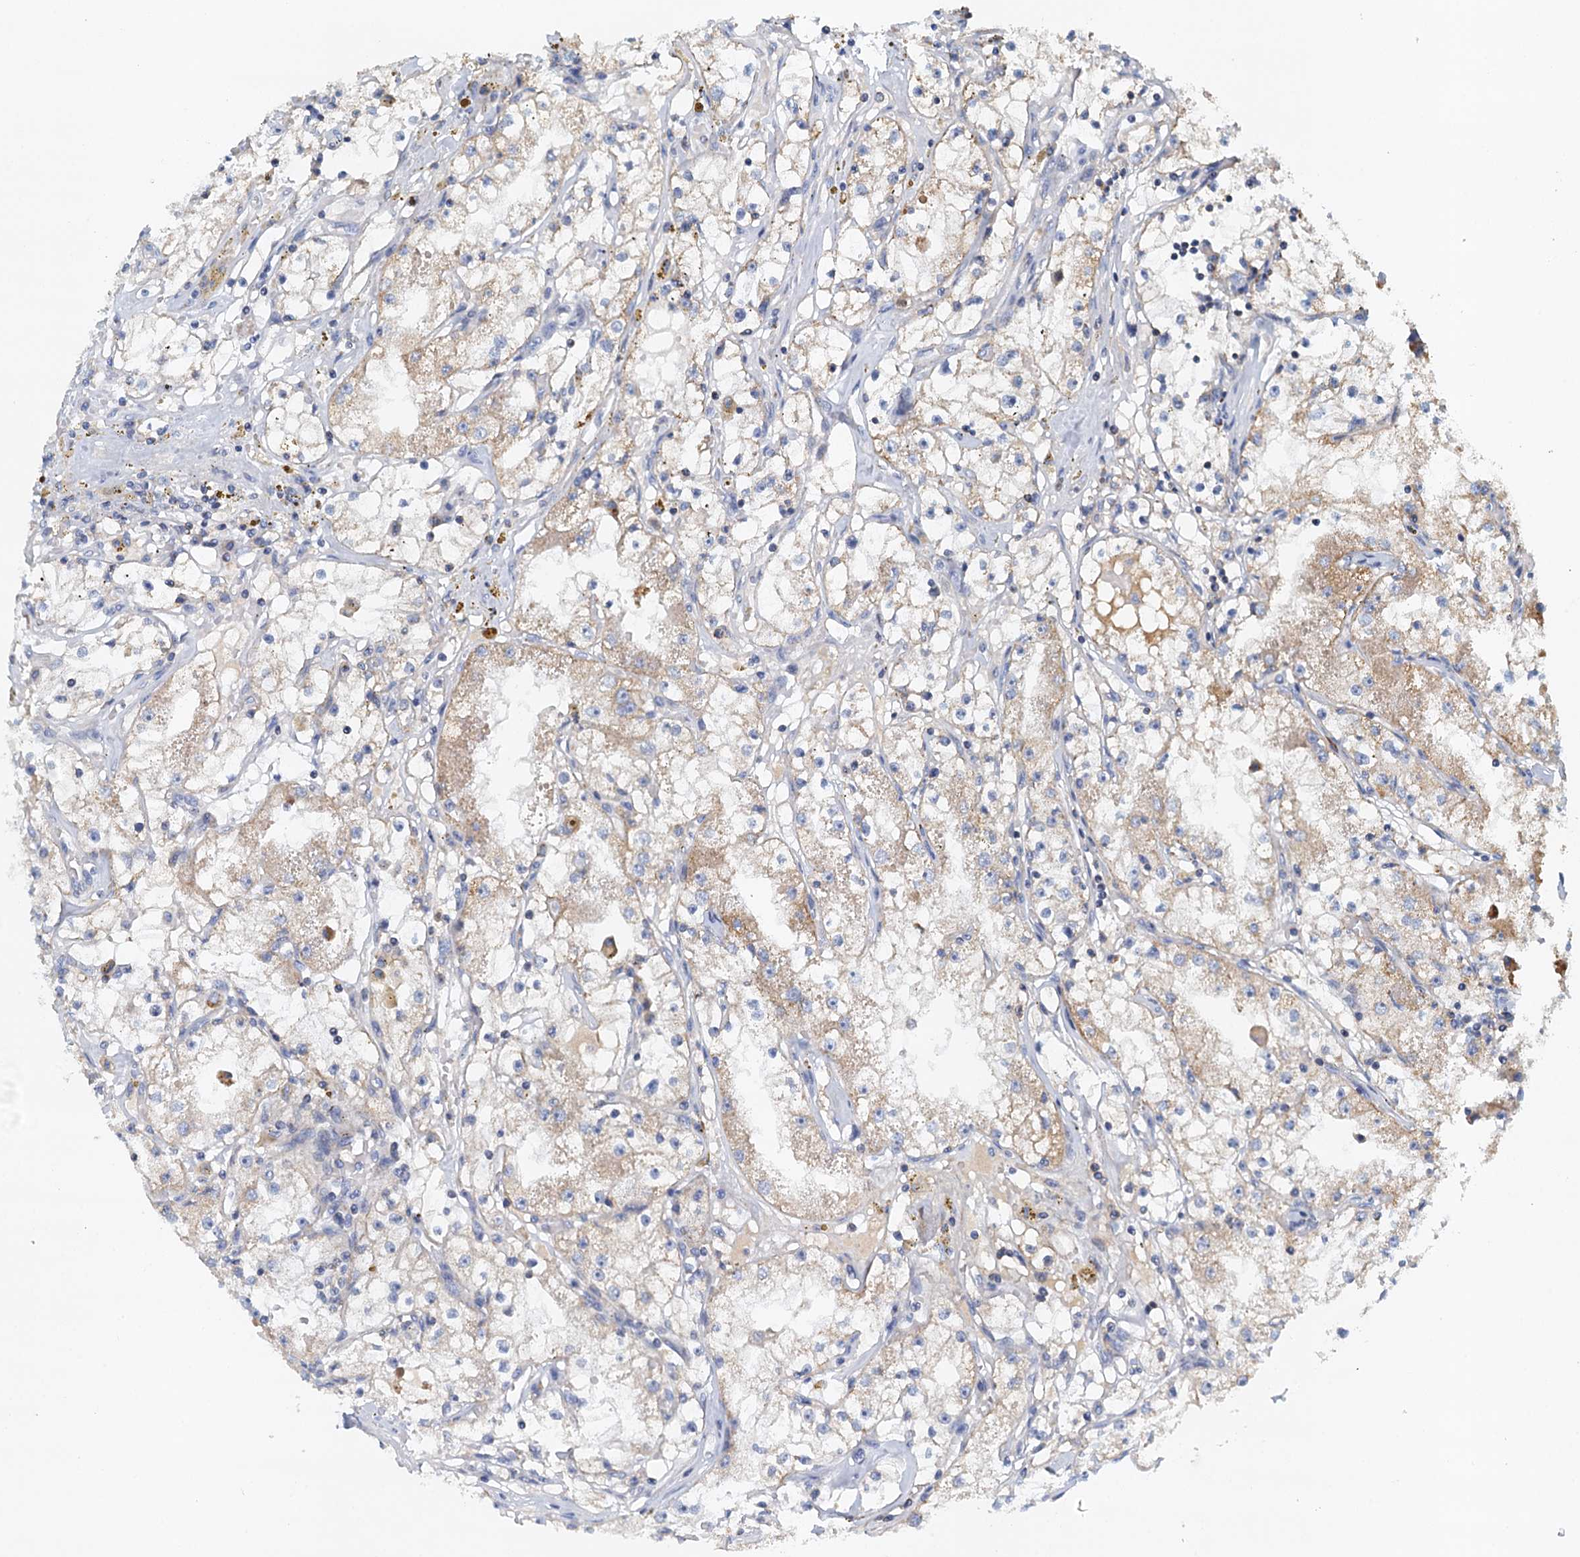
{"staining": {"intensity": "weak", "quantity": "25%-75%", "location": "cytoplasmic/membranous"}, "tissue": "renal cancer", "cell_type": "Tumor cells", "image_type": "cancer", "snomed": [{"axis": "morphology", "description": "Adenocarcinoma, NOS"}, {"axis": "topography", "description": "Kidney"}], "caption": "A high-resolution micrograph shows immunohistochemistry (IHC) staining of renal cancer, which displays weak cytoplasmic/membranous staining in about 25%-75% of tumor cells. (Brightfield microscopy of DAB IHC at high magnification).", "gene": "POC1A", "patient": {"sex": "male", "age": 56}}